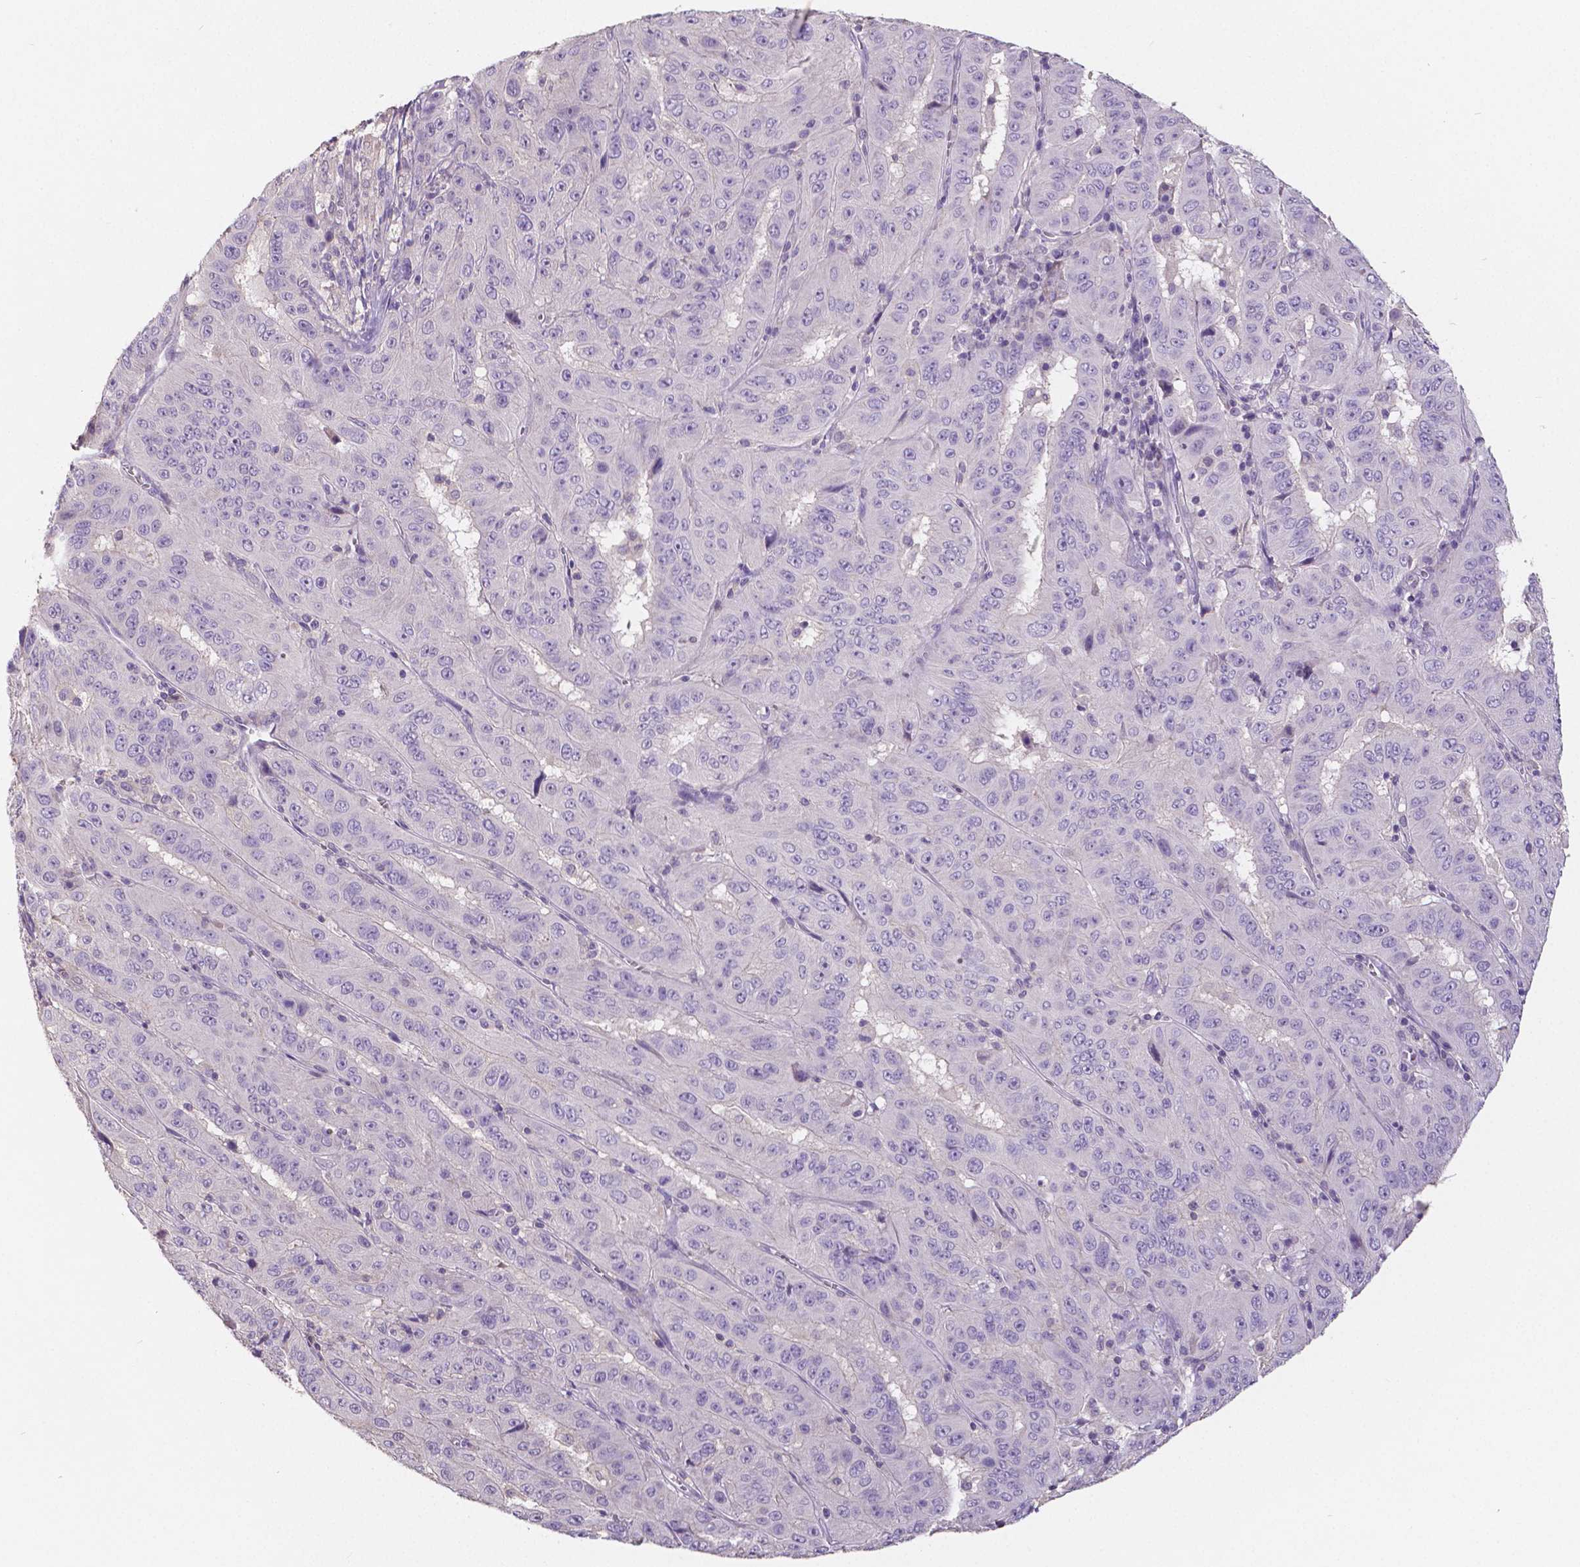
{"staining": {"intensity": "negative", "quantity": "none", "location": "none"}, "tissue": "pancreatic cancer", "cell_type": "Tumor cells", "image_type": "cancer", "snomed": [{"axis": "morphology", "description": "Adenocarcinoma, NOS"}, {"axis": "topography", "description": "Pancreas"}], "caption": "This is an immunohistochemistry photomicrograph of pancreatic adenocarcinoma. There is no expression in tumor cells.", "gene": "CRMP1", "patient": {"sex": "male", "age": 63}}